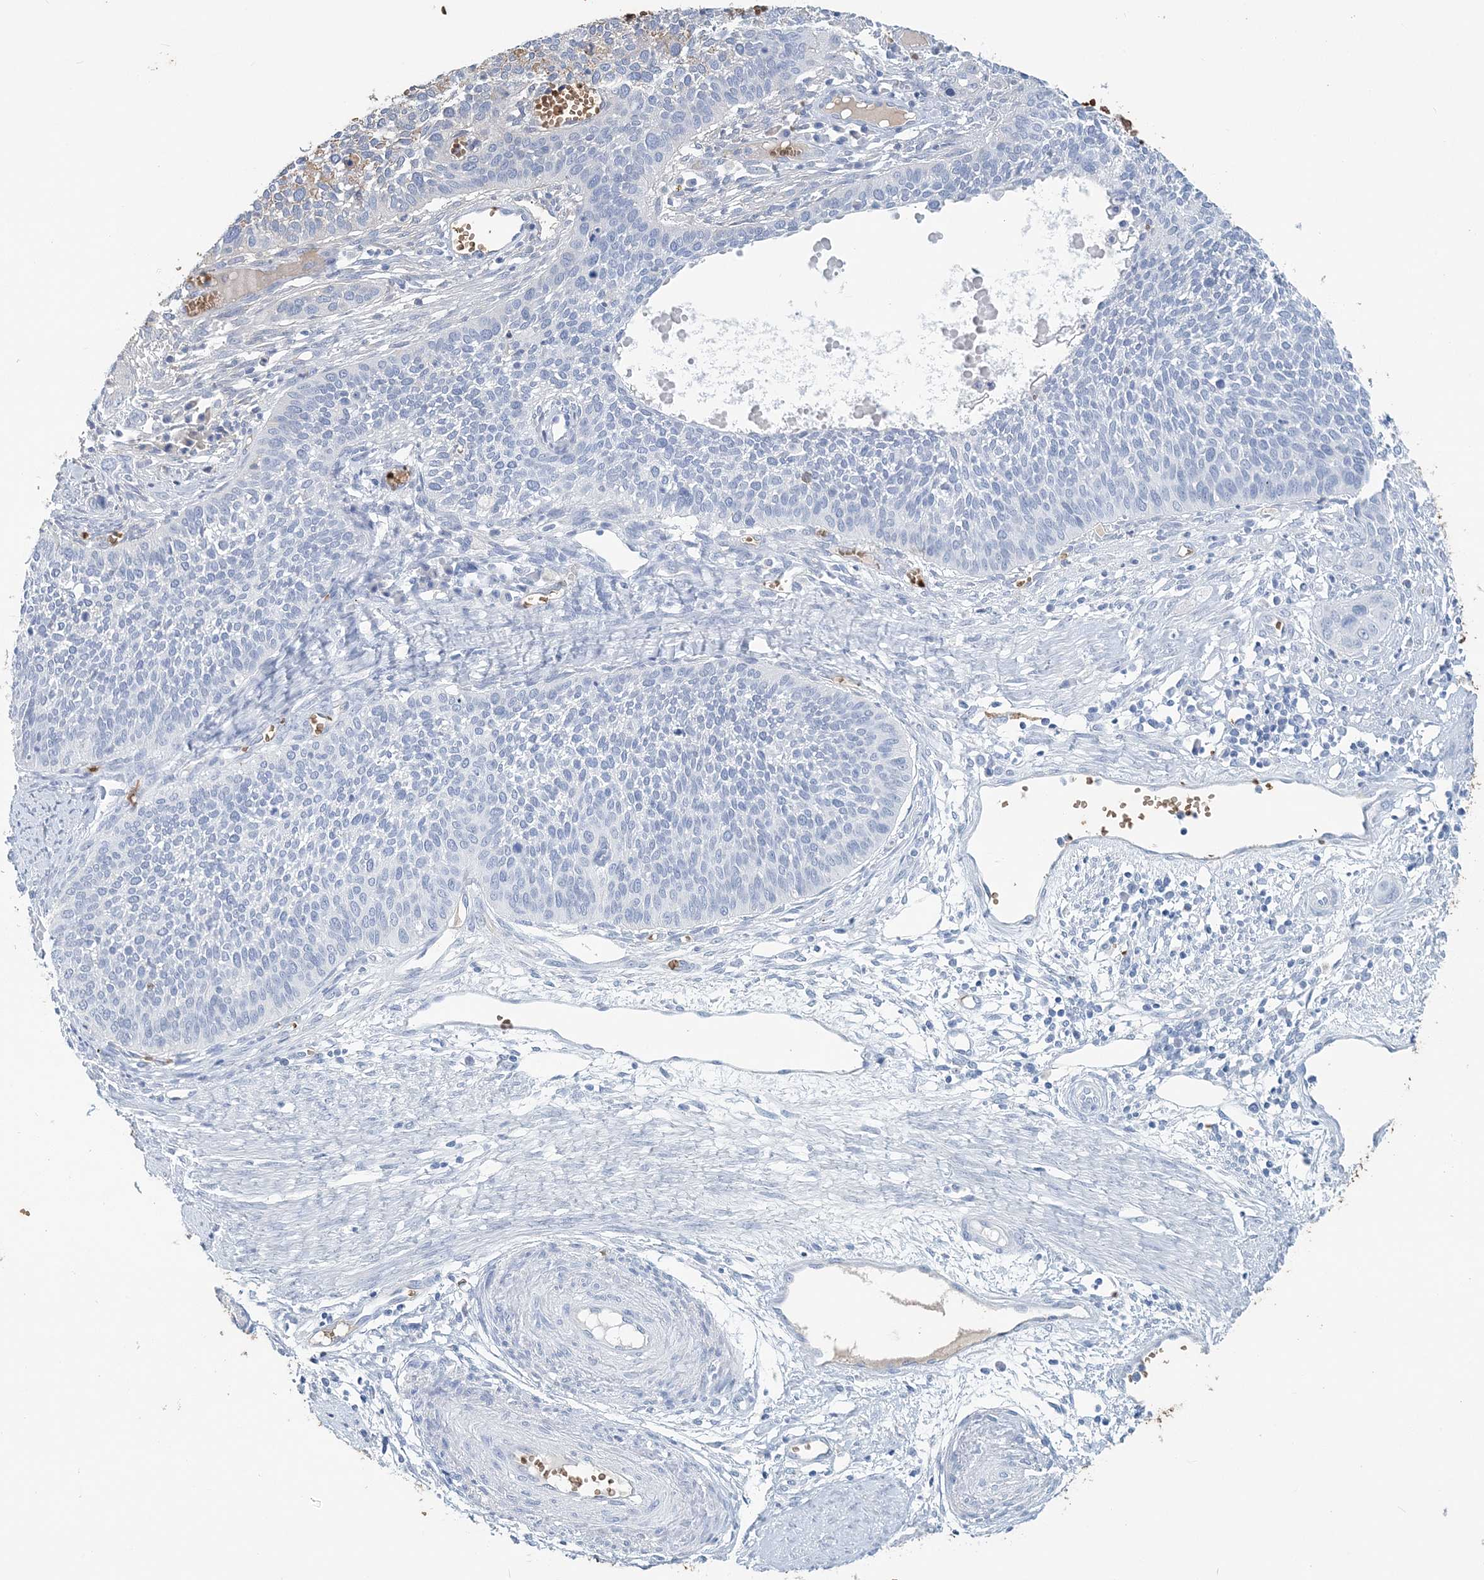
{"staining": {"intensity": "negative", "quantity": "none", "location": "none"}, "tissue": "cervical cancer", "cell_type": "Tumor cells", "image_type": "cancer", "snomed": [{"axis": "morphology", "description": "Squamous cell carcinoma, NOS"}, {"axis": "topography", "description": "Cervix"}], "caption": "Squamous cell carcinoma (cervical) was stained to show a protein in brown. There is no significant staining in tumor cells. (Immunohistochemistry (ihc), brightfield microscopy, high magnification).", "gene": "HBD", "patient": {"sex": "female", "age": 34}}